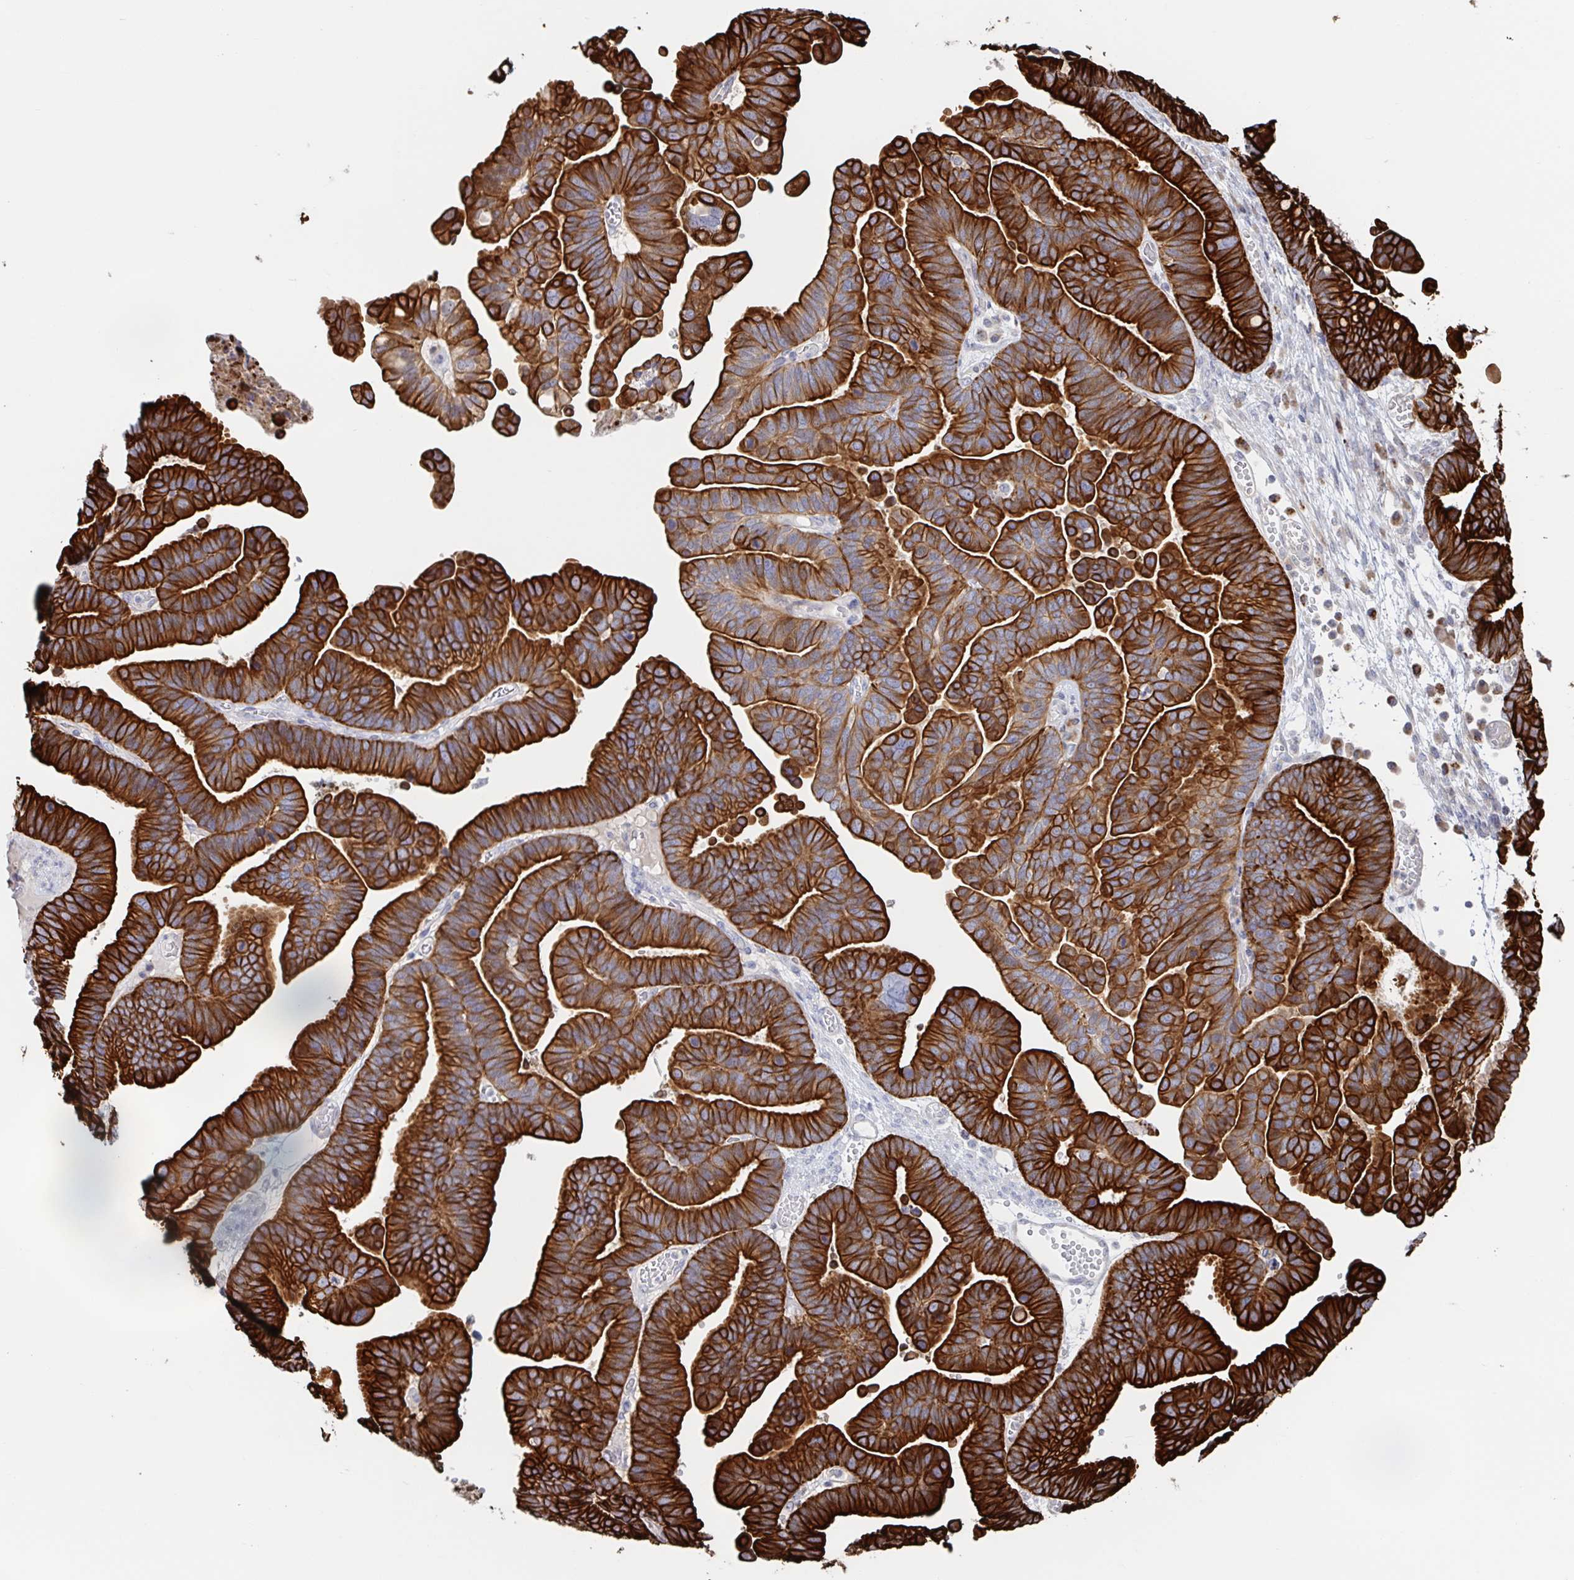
{"staining": {"intensity": "strong", "quantity": ">75%", "location": "cytoplasmic/membranous"}, "tissue": "ovarian cancer", "cell_type": "Tumor cells", "image_type": "cancer", "snomed": [{"axis": "morphology", "description": "Cystadenocarcinoma, serous, NOS"}, {"axis": "topography", "description": "Ovary"}], "caption": "IHC histopathology image of ovarian serous cystadenocarcinoma stained for a protein (brown), which reveals high levels of strong cytoplasmic/membranous staining in about >75% of tumor cells.", "gene": "AACS", "patient": {"sex": "female", "age": 56}}